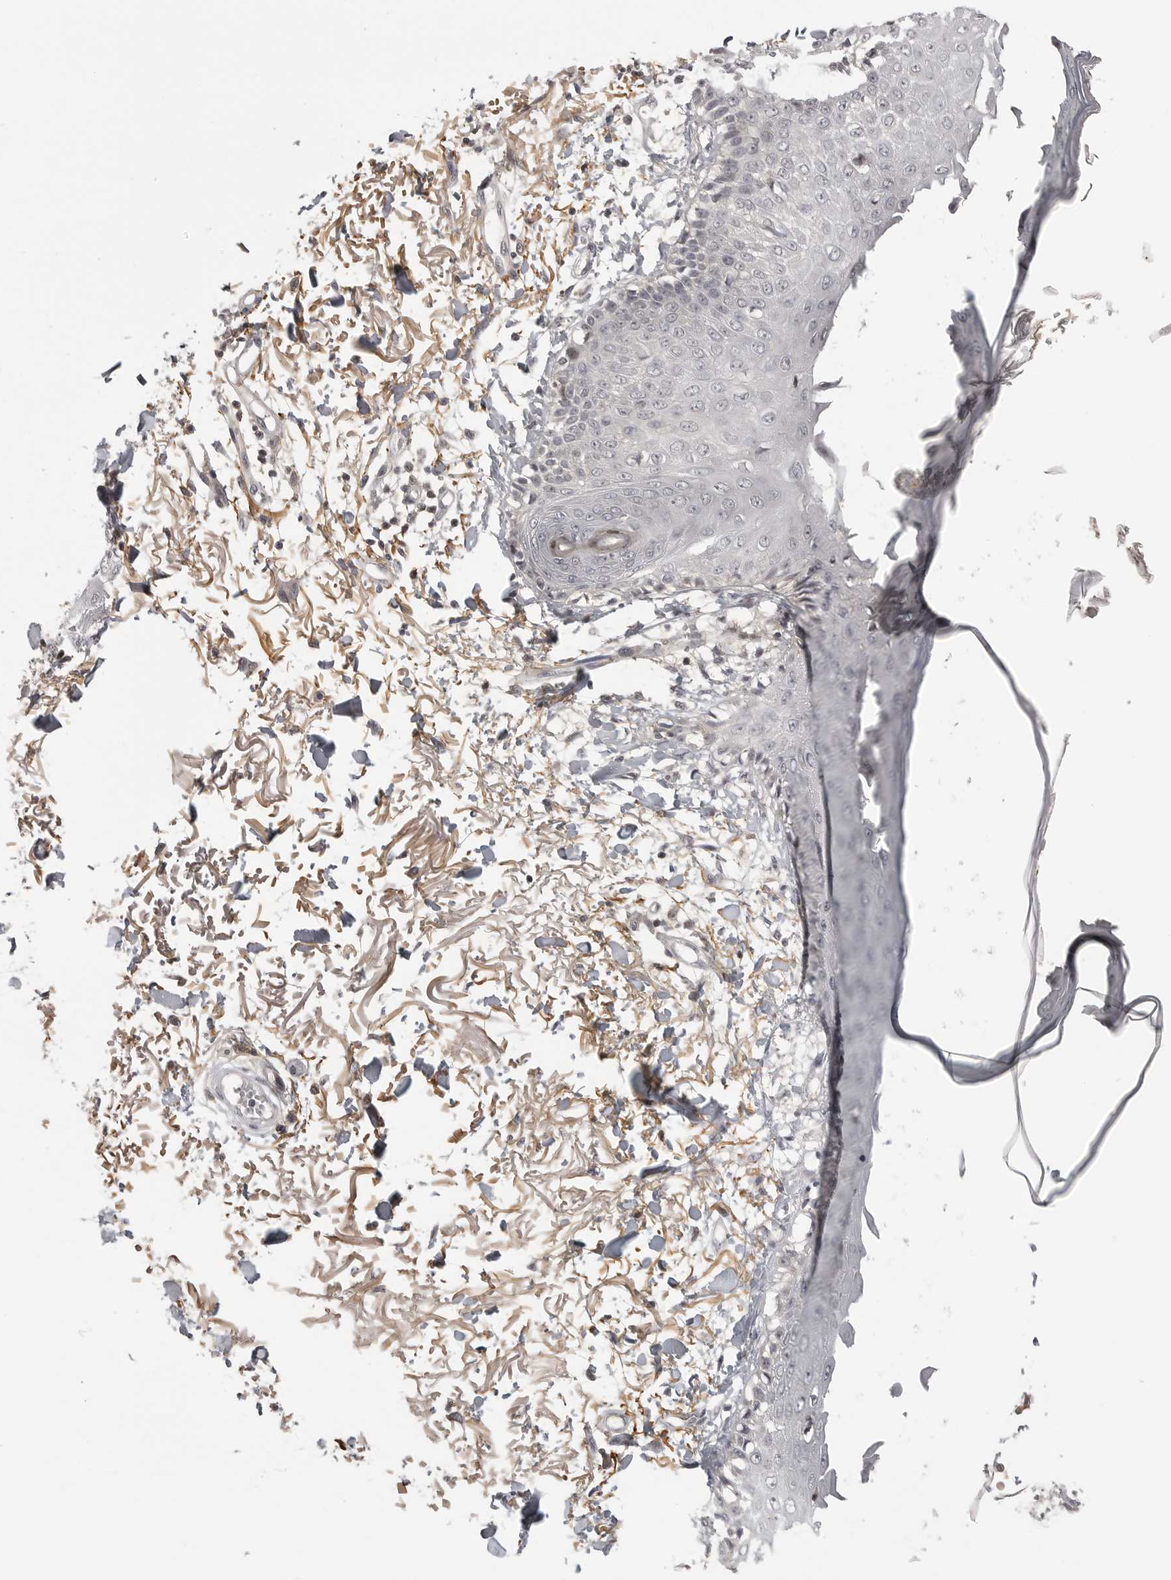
{"staining": {"intensity": "weak", "quantity": "25%-75%", "location": "cytoplasmic/membranous"}, "tissue": "skin", "cell_type": "Fibroblasts", "image_type": "normal", "snomed": [{"axis": "morphology", "description": "Normal tissue, NOS"}, {"axis": "morphology", "description": "Squamous cell carcinoma, NOS"}, {"axis": "topography", "description": "Skin"}, {"axis": "topography", "description": "Peripheral nerve tissue"}], "caption": "Protein expression analysis of unremarkable human skin reveals weak cytoplasmic/membranous expression in approximately 25%-75% of fibroblasts.", "gene": "UROD", "patient": {"sex": "male", "age": 83}}